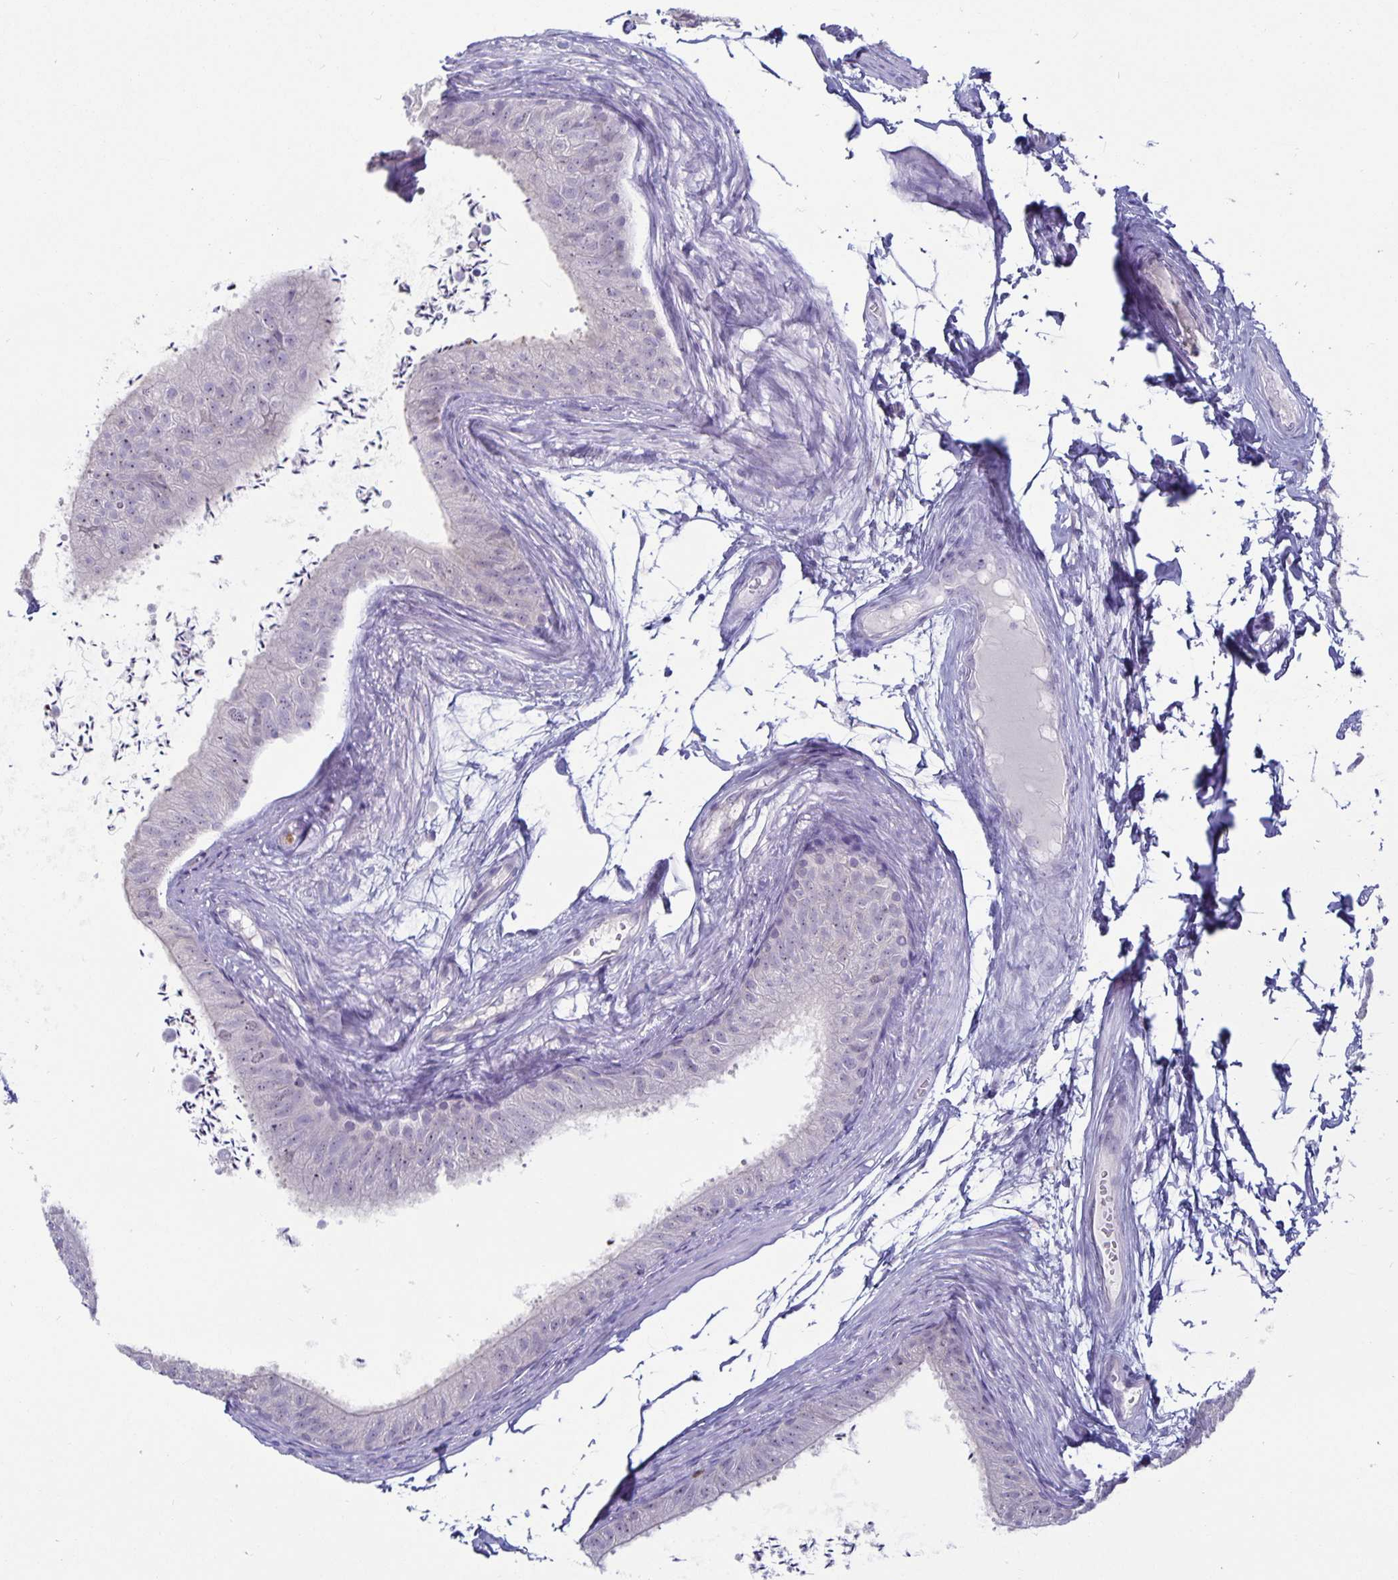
{"staining": {"intensity": "moderate", "quantity": "<25%", "location": "cytoplasmic/membranous"}, "tissue": "epididymis", "cell_type": "Glandular cells", "image_type": "normal", "snomed": [{"axis": "morphology", "description": "Normal tissue, NOS"}, {"axis": "topography", "description": "Epididymis, spermatic cord, NOS"}, {"axis": "topography", "description": "Epididymis"}, {"axis": "topography", "description": "Peripheral nerve tissue"}], "caption": "Immunohistochemical staining of benign human epididymis shows low levels of moderate cytoplasmic/membranous positivity in approximately <25% of glandular cells. (DAB (3,3'-diaminobenzidine) IHC, brown staining for protein, blue staining for nuclei).", "gene": "PLCB3", "patient": {"sex": "male", "age": 29}}